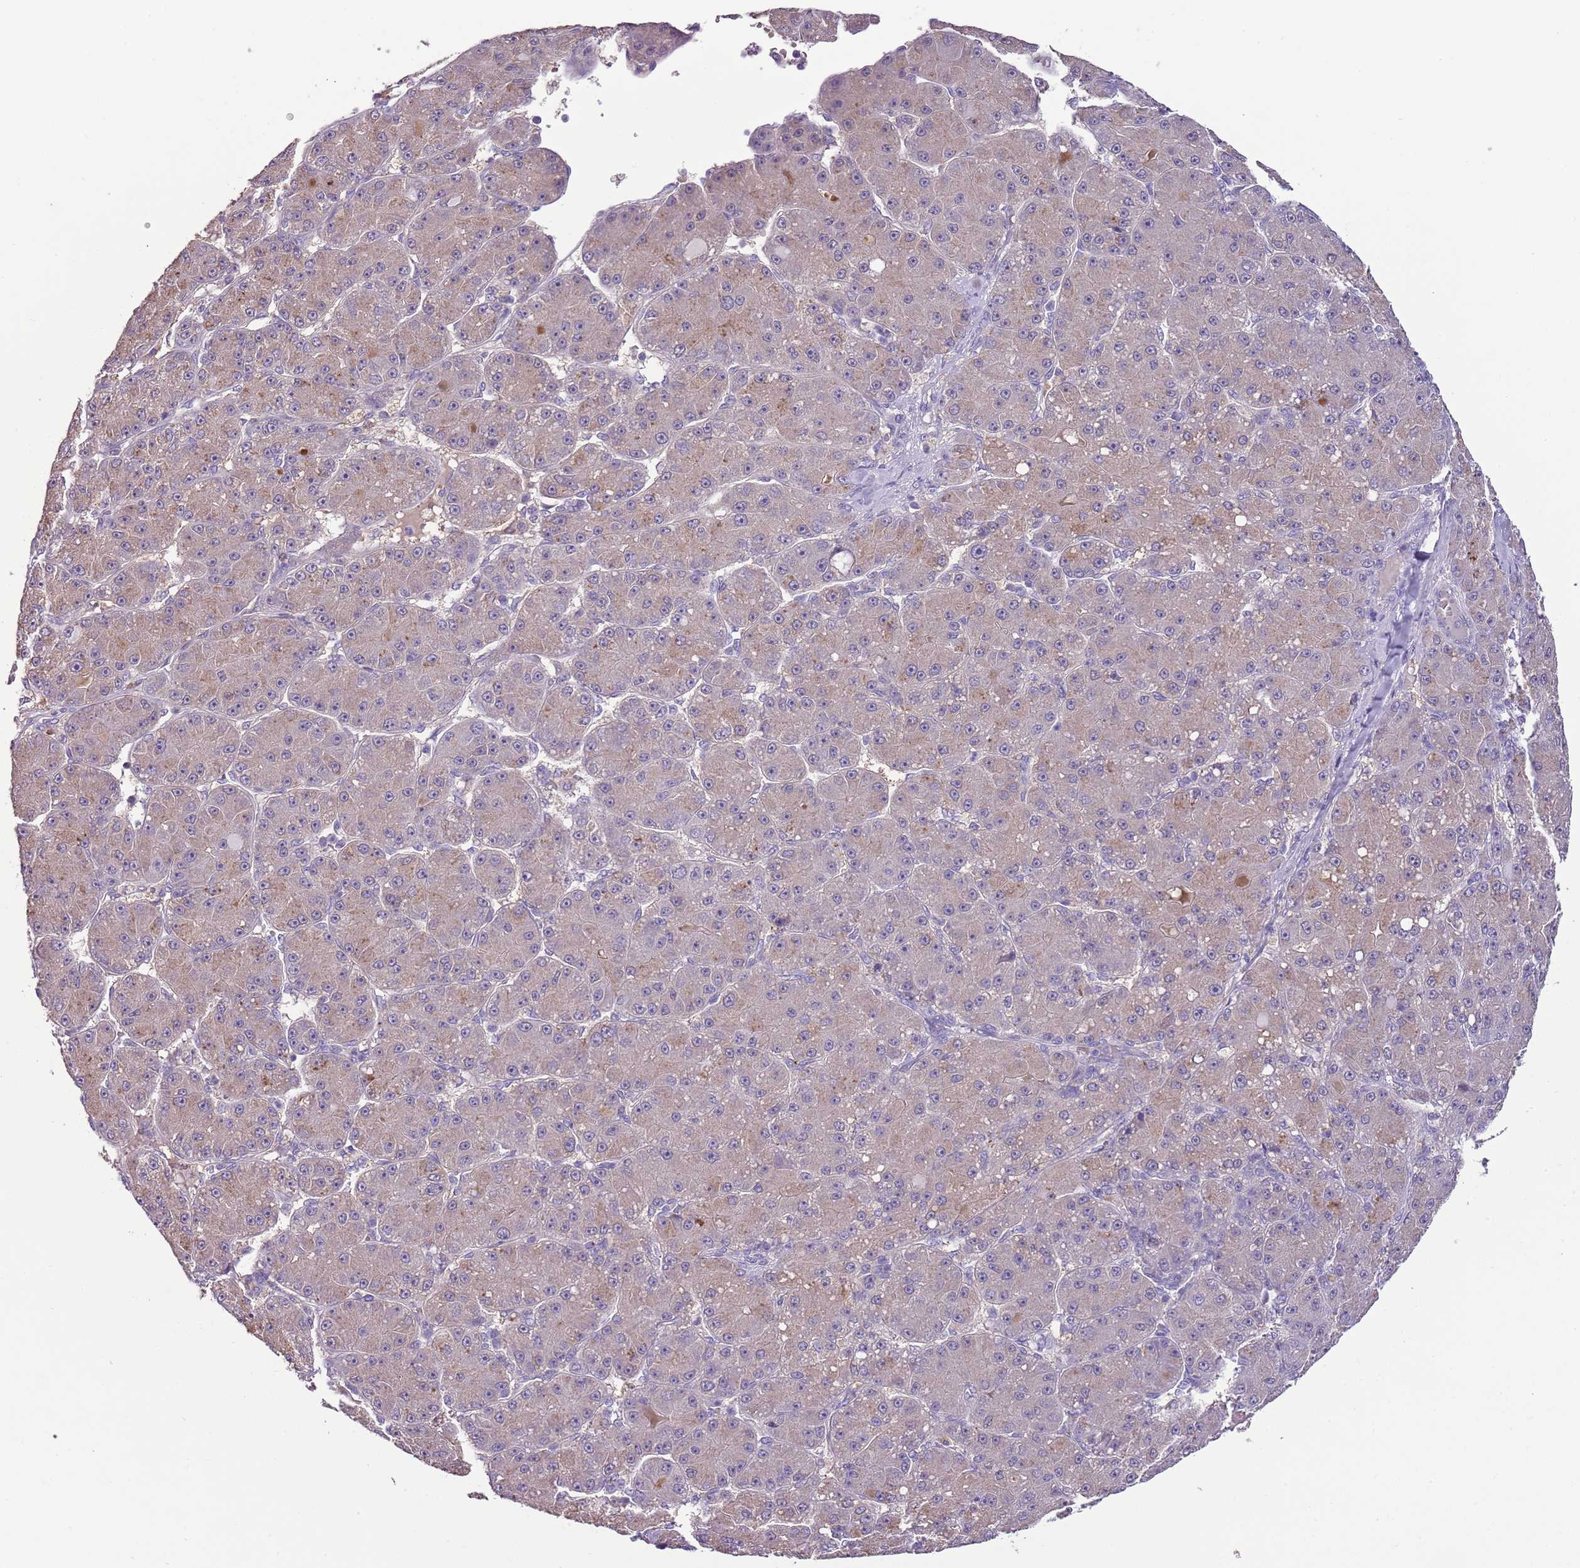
{"staining": {"intensity": "weak", "quantity": "25%-75%", "location": "cytoplasmic/membranous"}, "tissue": "liver cancer", "cell_type": "Tumor cells", "image_type": "cancer", "snomed": [{"axis": "morphology", "description": "Carcinoma, Hepatocellular, NOS"}, {"axis": "topography", "description": "Liver"}], "caption": "Human hepatocellular carcinoma (liver) stained with a brown dye reveals weak cytoplasmic/membranous positive positivity in about 25%-75% of tumor cells.", "gene": "HES3", "patient": {"sex": "male", "age": 67}}